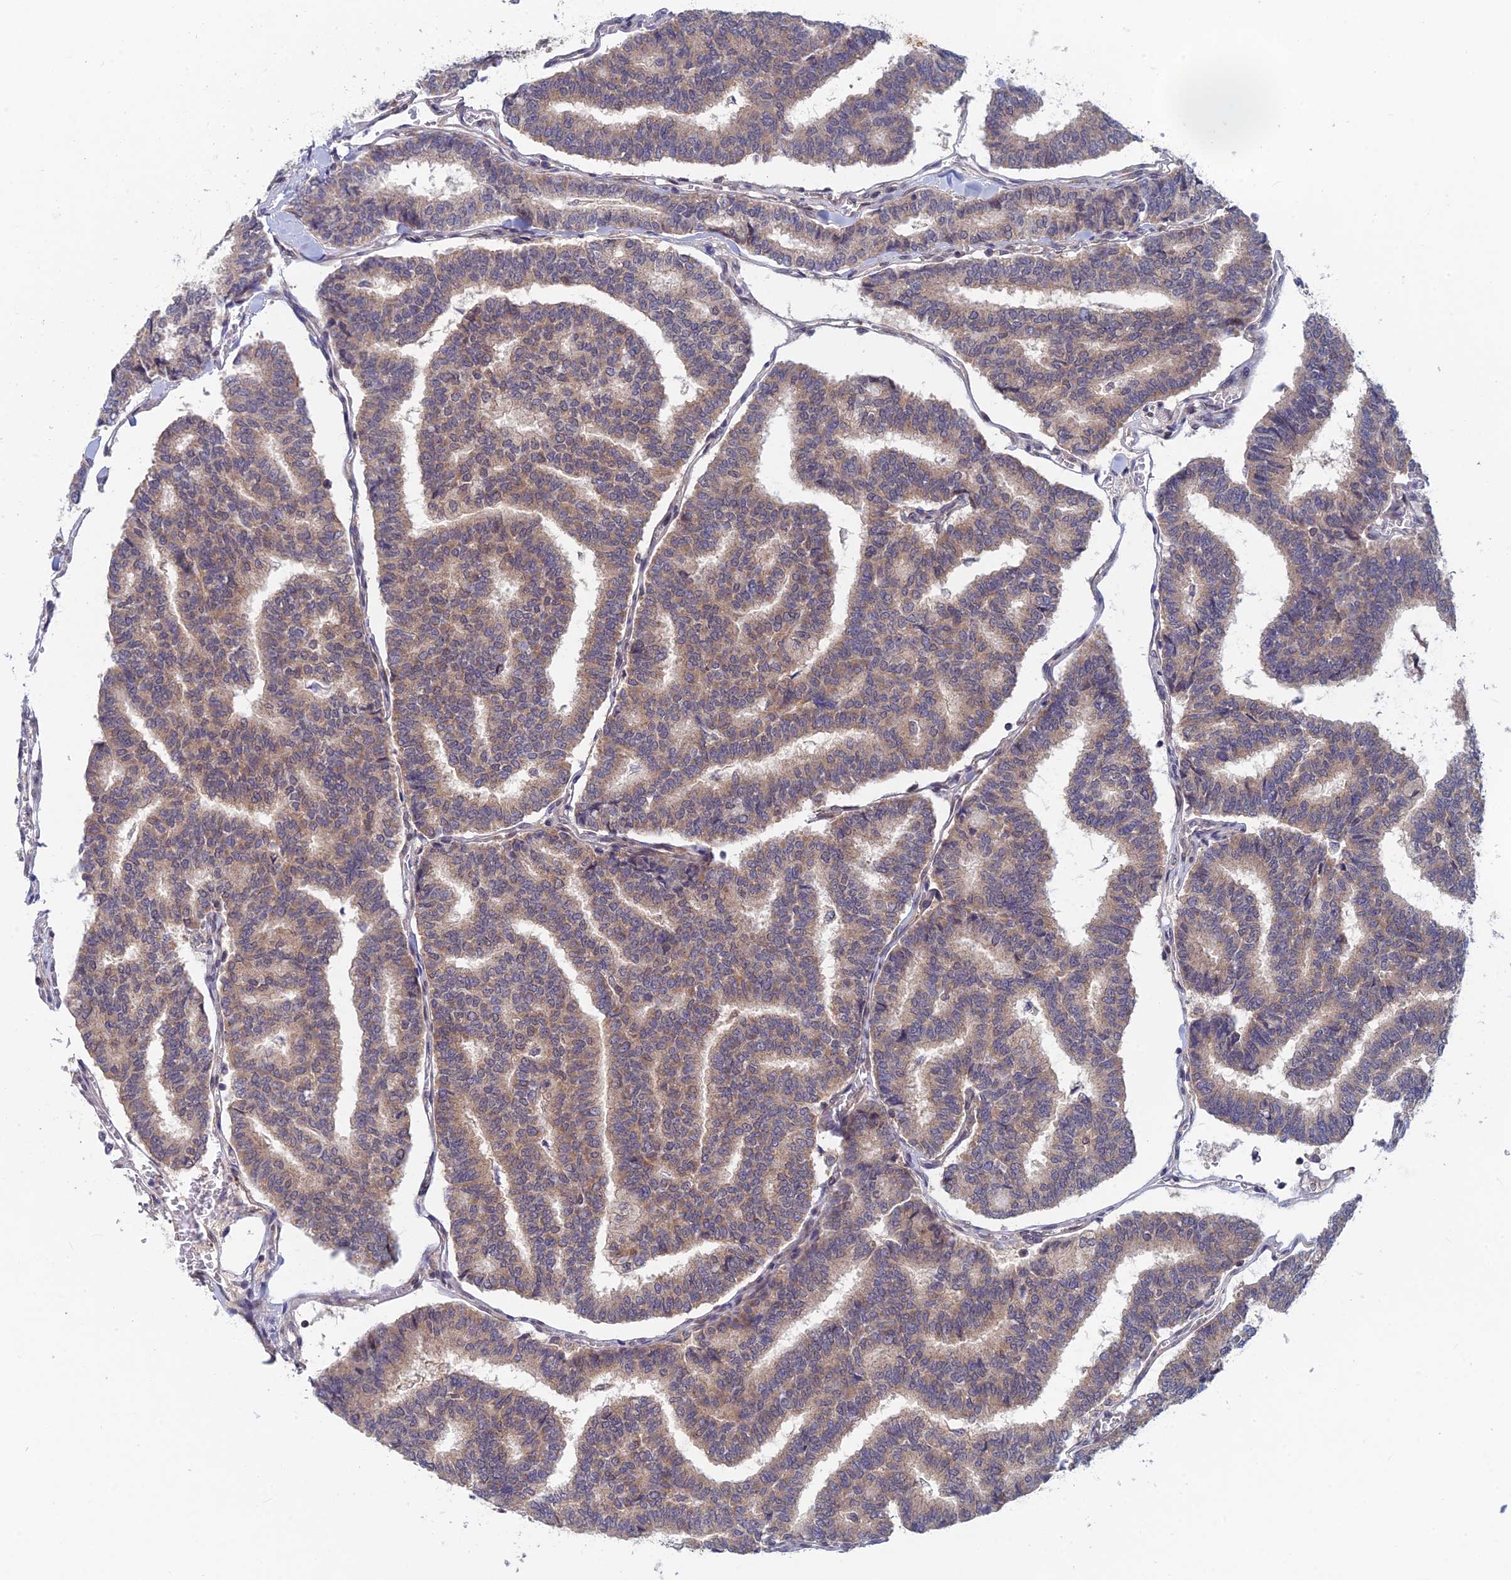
{"staining": {"intensity": "moderate", "quantity": ">75%", "location": "cytoplasmic/membranous"}, "tissue": "thyroid cancer", "cell_type": "Tumor cells", "image_type": "cancer", "snomed": [{"axis": "morphology", "description": "Papillary adenocarcinoma, NOS"}, {"axis": "topography", "description": "Thyroid gland"}], "caption": "Approximately >75% of tumor cells in thyroid cancer display moderate cytoplasmic/membranous protein positivity as visualized by brown immunohistochemical staining.", "gene": "SRA1", "patient": {"sex": "female", "age": 35}}